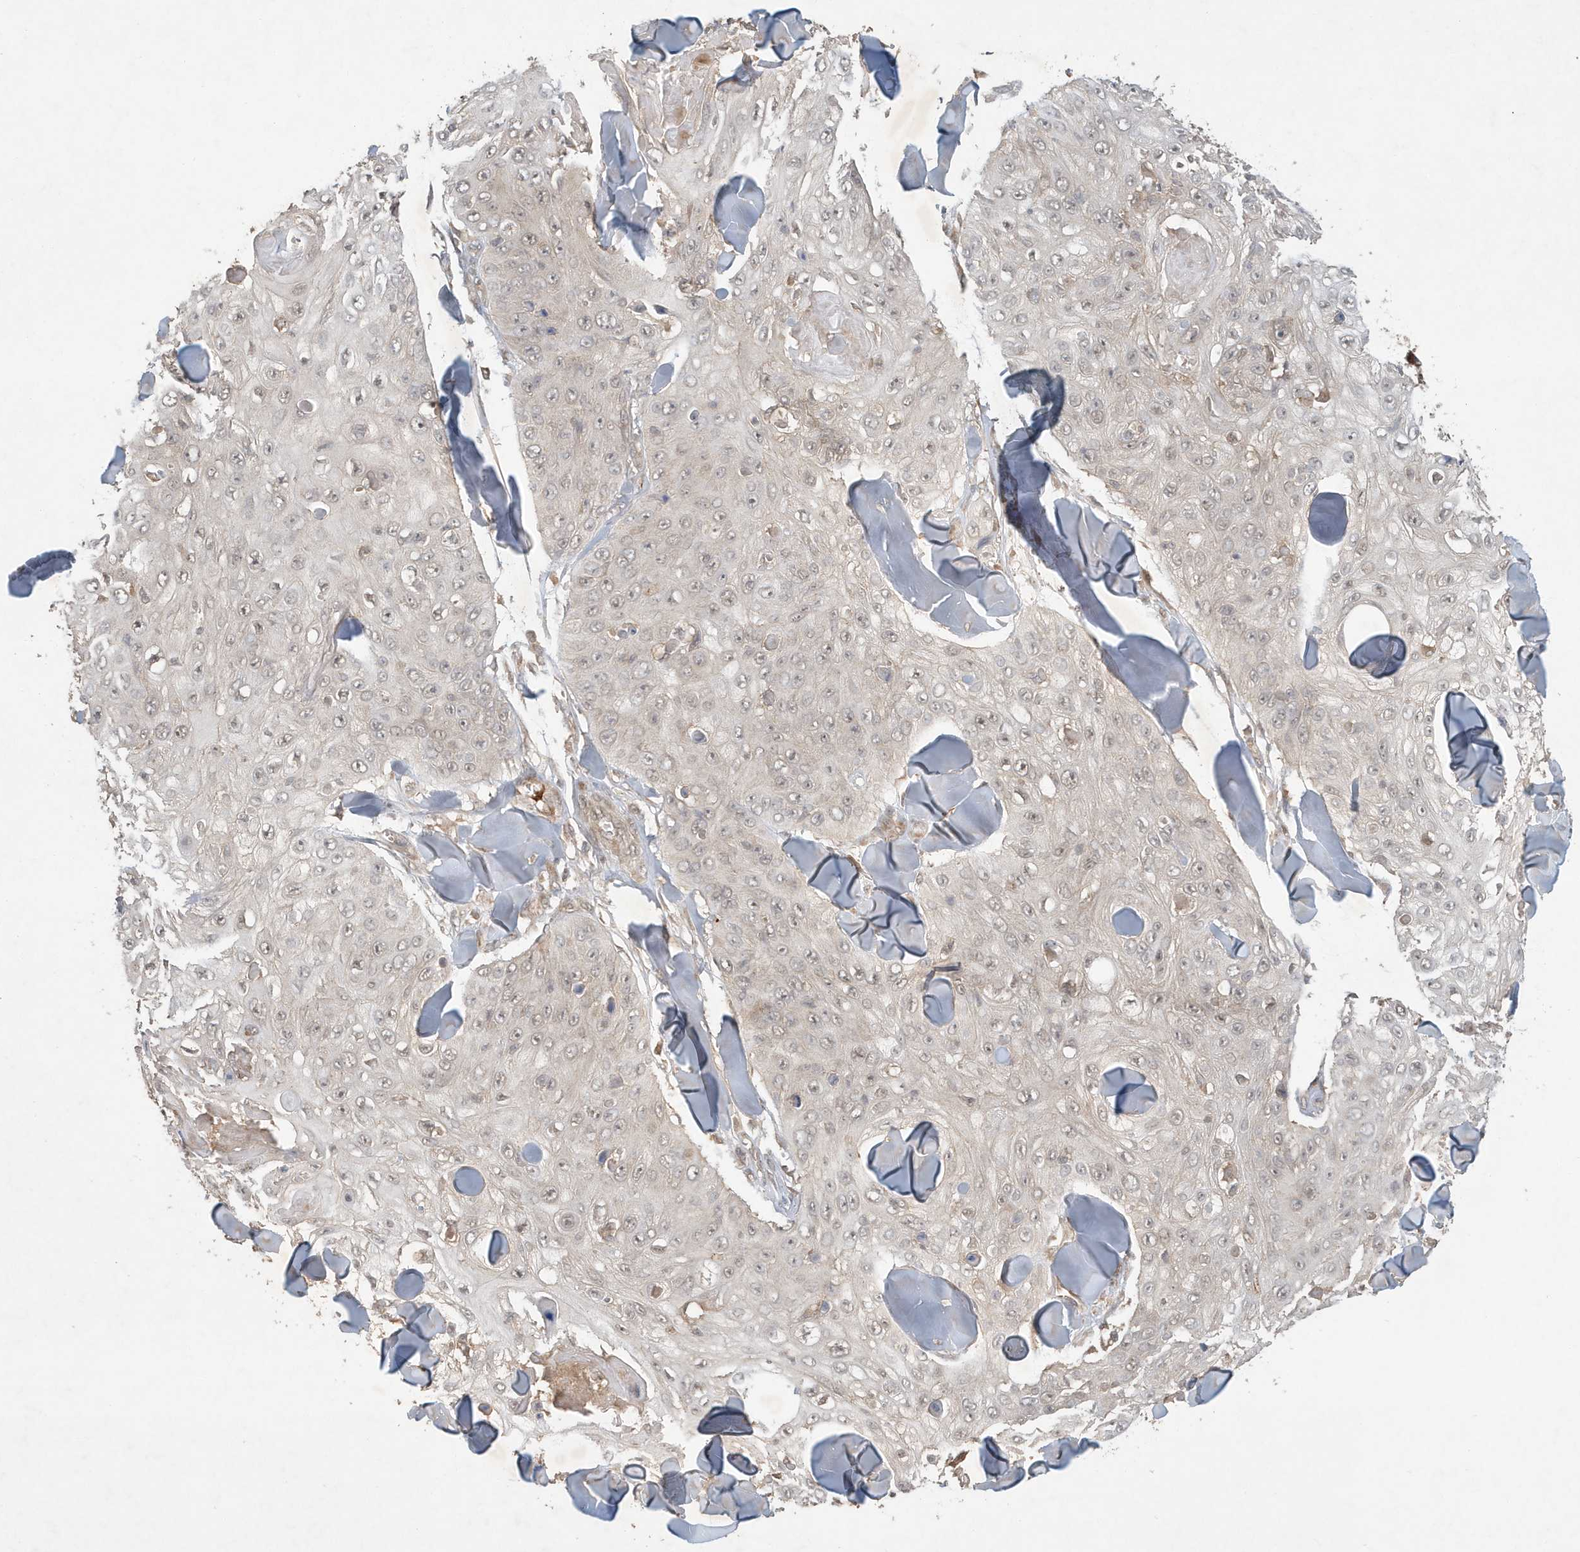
{"staining": {"intensity": "weak", "quantity": "<25%", "location": "nuclear"}, "tissue": "skin cancer", "cell_type": "Tumor cells", "image_type": "cancer", "snomed": [{"axis": "morphology", "description": "Squamous cell carcinoma, NOS"}, {"axis": "topography", "description": "Skin"}], "caption": "Human squamous cell carcinoma (skin) stained for a protein using immunohistochemistry exhibits no expression in tumor cells.", "gene": "ABCB9", "patient": {"sex": "male", "age": 86}}